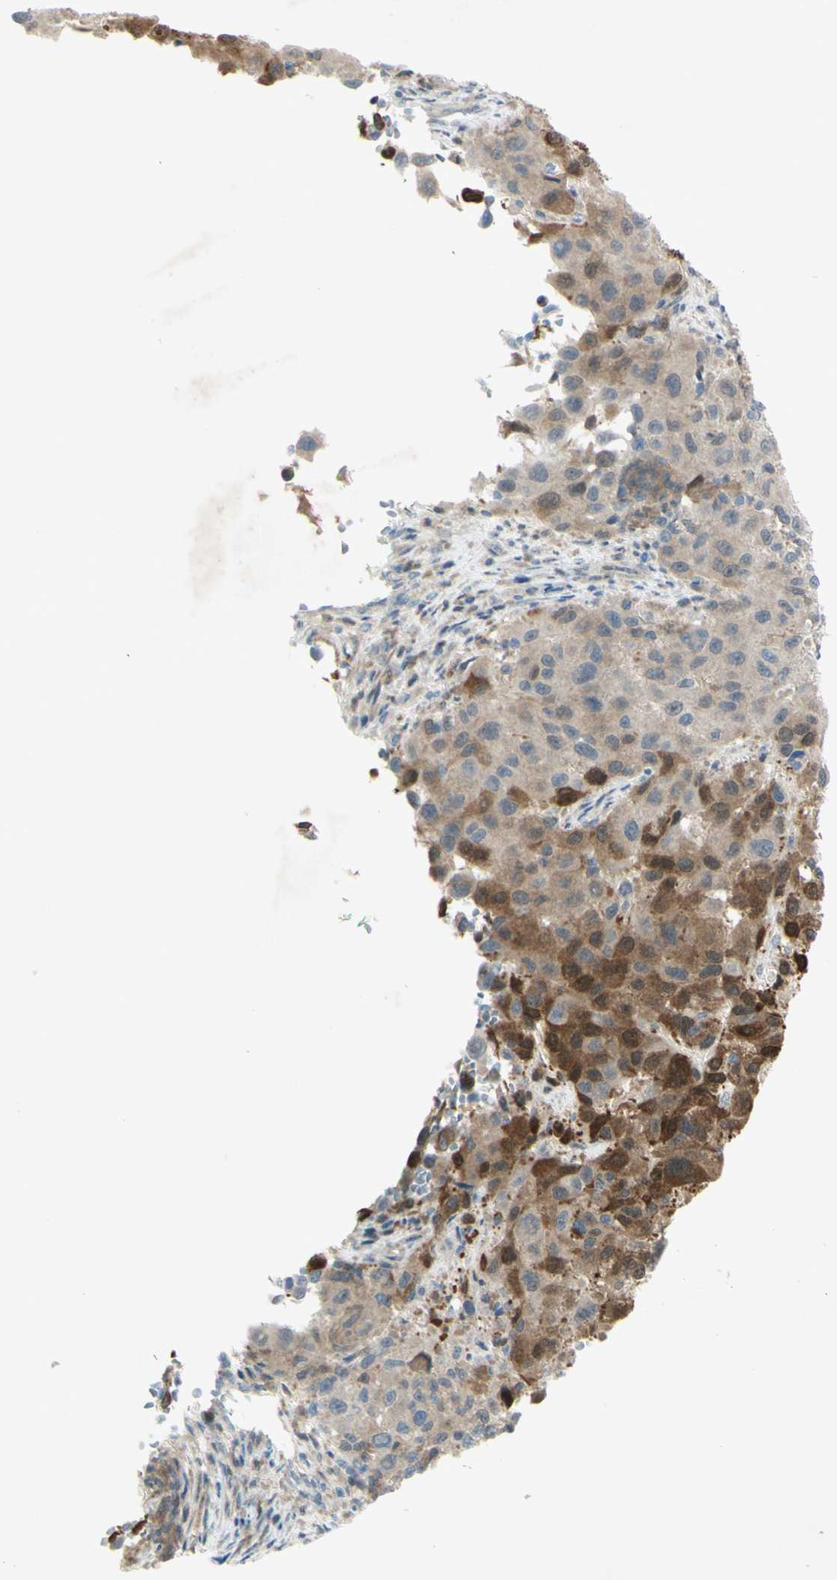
{"staining": {"intensity": "strong", "quantity": "25%-75%", "location": "cytoplasmic/membranous"}, "tissue": "melanoma", "cell_type": "Tumor cells", "image_type": "cancer", "snomed": [{"axis": "morphology", "description": "Malignant melanoma, Metastatic site"}, {"axis": "topography", "description": "Lymph node"}], "caption": "Protein staining of malignant melanoma (metastatic site) tissue exhibits strong cytoplasmic/membranous expression in about 25%-75% of tumor cells.", "gene": "C1orf159", "patient": {"sex": "male", "age": 61}}